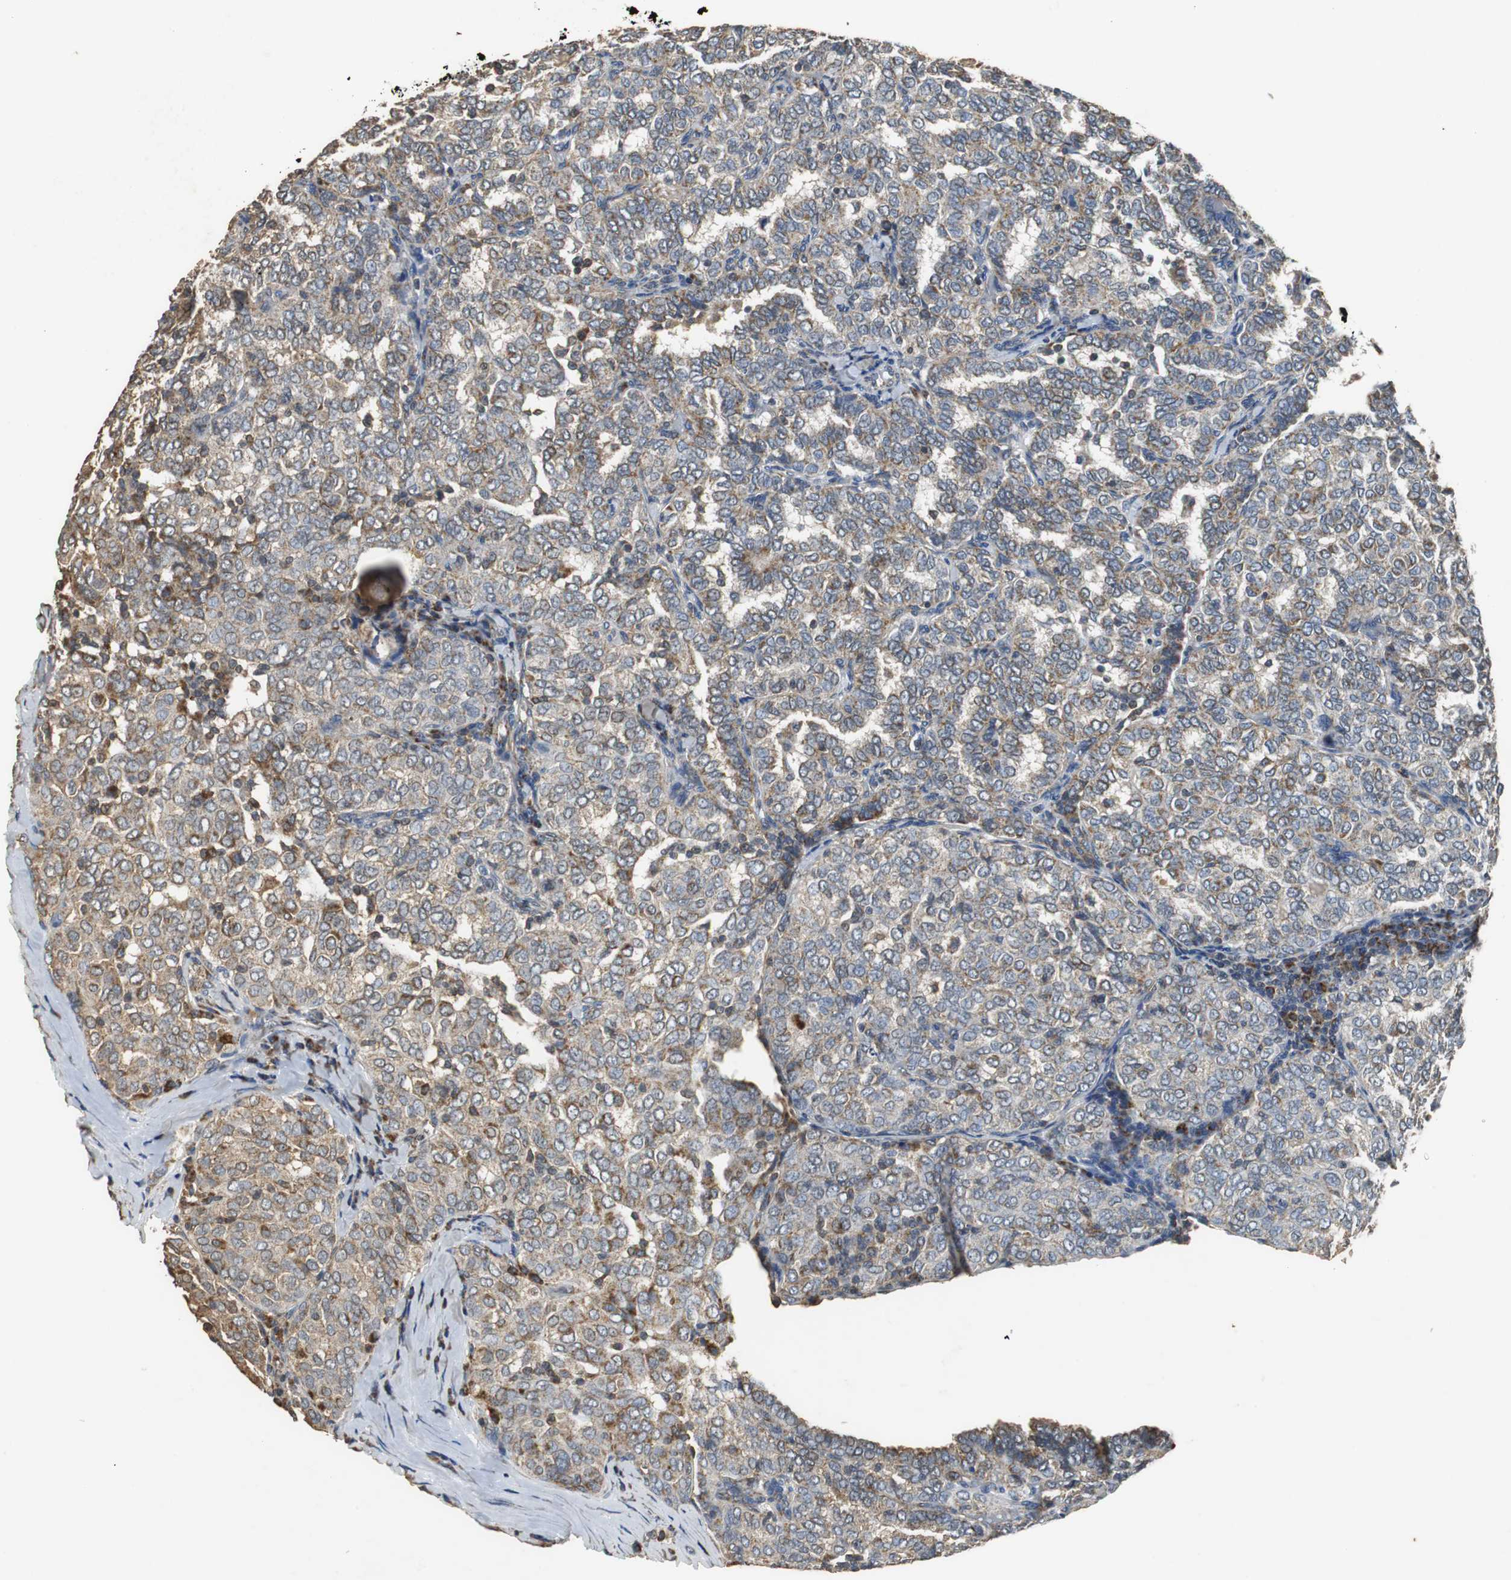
{"staining": {"intensity": "weak", "quantity": "25%-75%", "location": "cytoplasmic/membranous"}, "tissue": "thyroid cancer", "cell_type": "Tumor cells", "image_type": "cancer", "snomed": [{"axis": "morphology", "description": "Papillary adenocarcinoma, NOS"}, {"axis": "topography", "description": "Thyroid gland"}], "caption": "Thyroid cancer (papillary adenocarcinoma) was stained to show a protein in brown. There is low levels of weak cytoplasmic/membranous staining in about 25%-75% of tumor cells.", "gene": "NNT", "patient": {"sex": "female", "age": 30}}